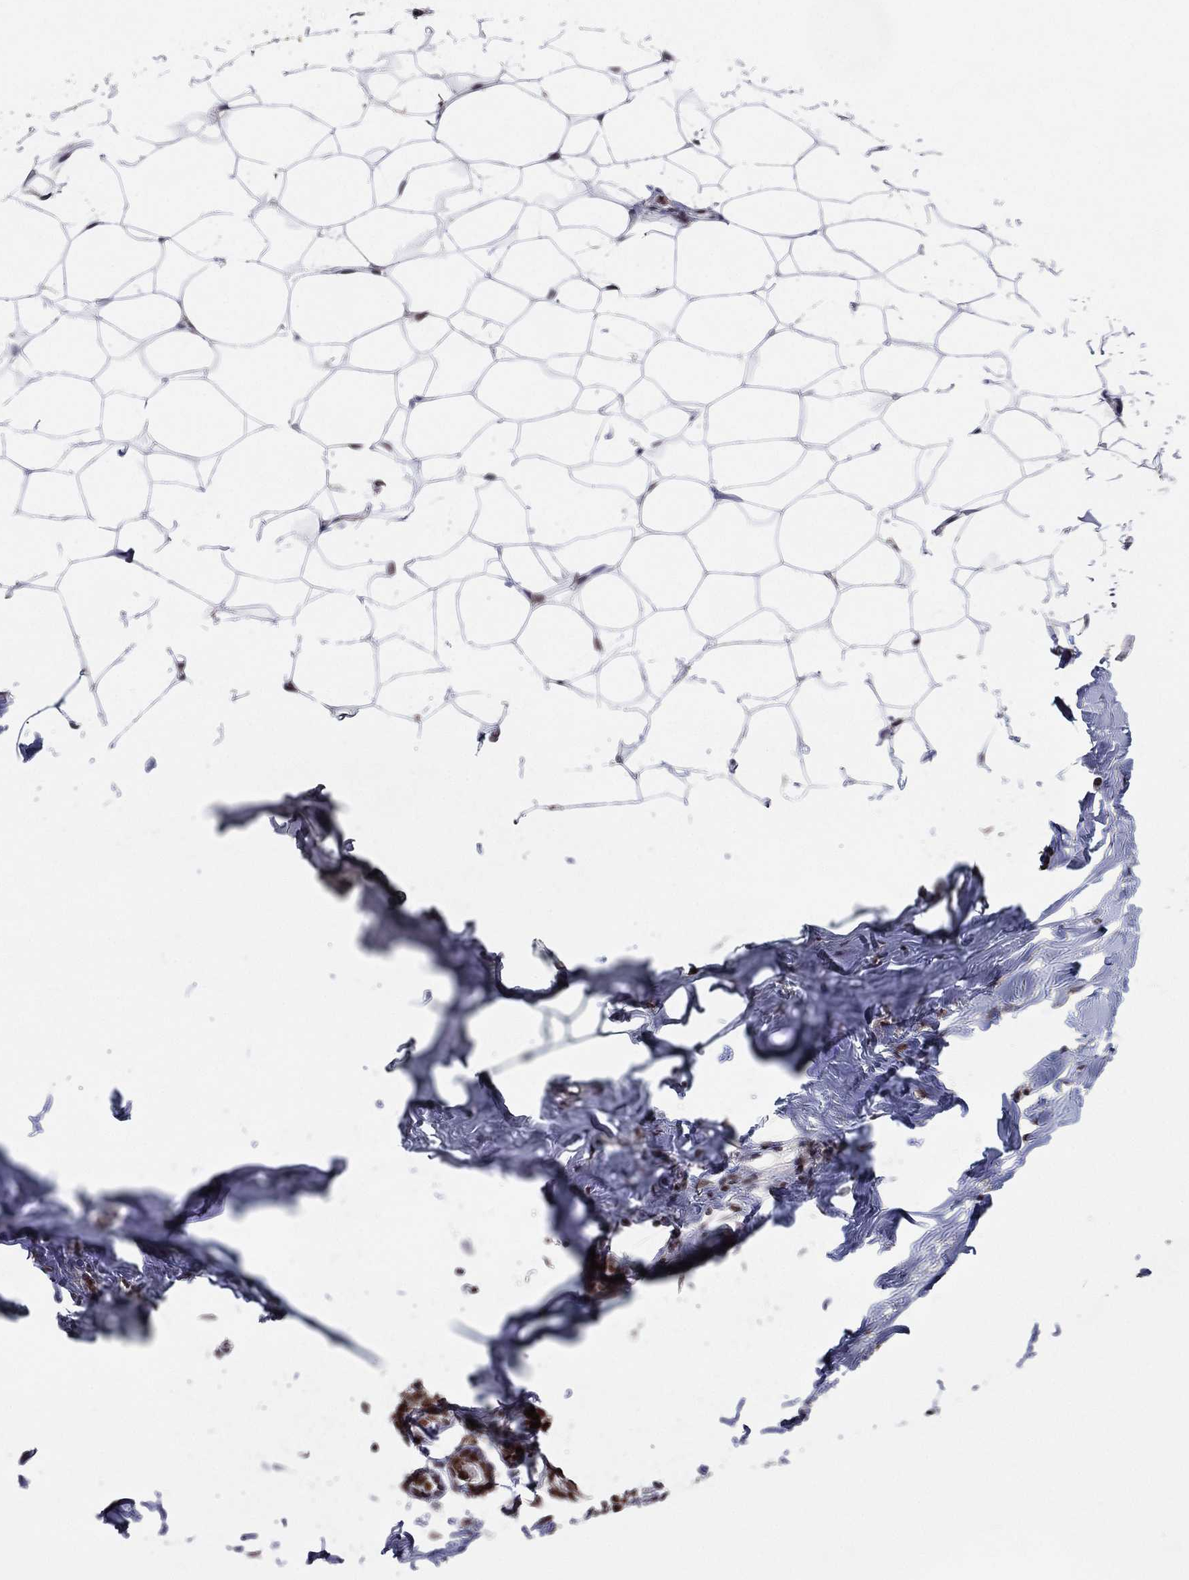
{"staining": {"intensity": "negative", "quantity": "none", "location": "none"}, "tissue": "breast", "cell_type": "Adipocytes", "image_type": "normal", "snomed": [{"axis": "morphology", "description": "Normal tissue, NOS"}, {"axis": "morphology", "description": "Lobular carcinoma, in situ"}, {"axis": "topography", "description": "Breast"}], "caption": "Adipocytes are negative for brown protein staining in unremarkable breast. Brightfield microscopy of immunohistochemistry stained with DAB (3,3'-diaminobenzidine) (brown) and hematoxylin (blue), captured at high magnification.", "gene": "GPALPP1", "patient": {"sex": "female", "age": 35}}